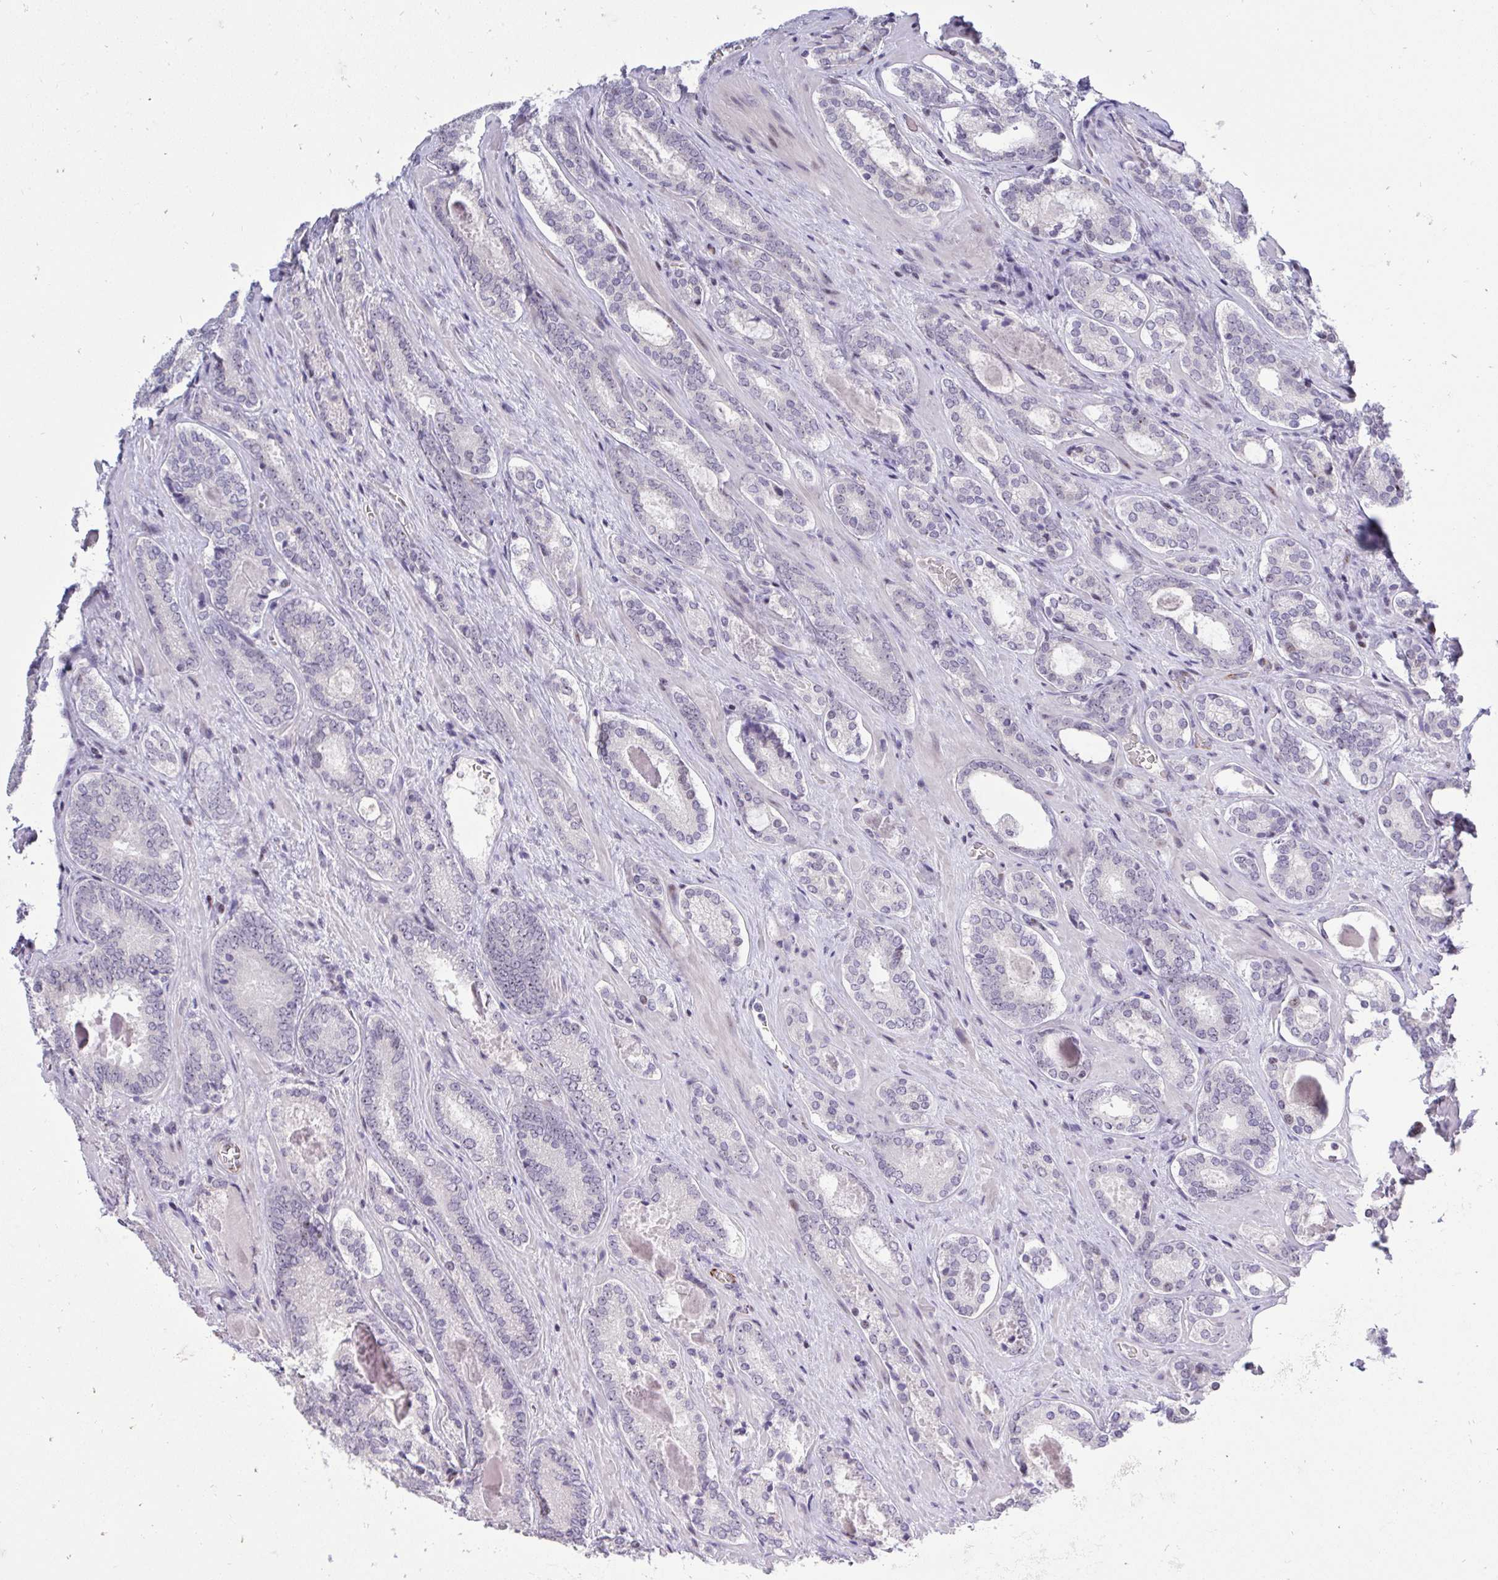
{"staining": {"intensity": "moderate", "quantity": "25%-75%", "location": "nuclear"}, "tissue": "prostate cancer", "cell_type": "Tumor cells", "image_type": "cancer", "snomed": [{"axis": "morphology", "description": "Adenocarcinoma, Low grade"}, {"axis": "topography", "description": "Prostate"}], "caption": "Moderate nuclear protein staining is present in approximately 25%-75% of tumor cells in prostate cancer (low-grade adenocarcinoma).", "gene": "PLPPR3", "patient": {"sex": "male", "age": 62}}